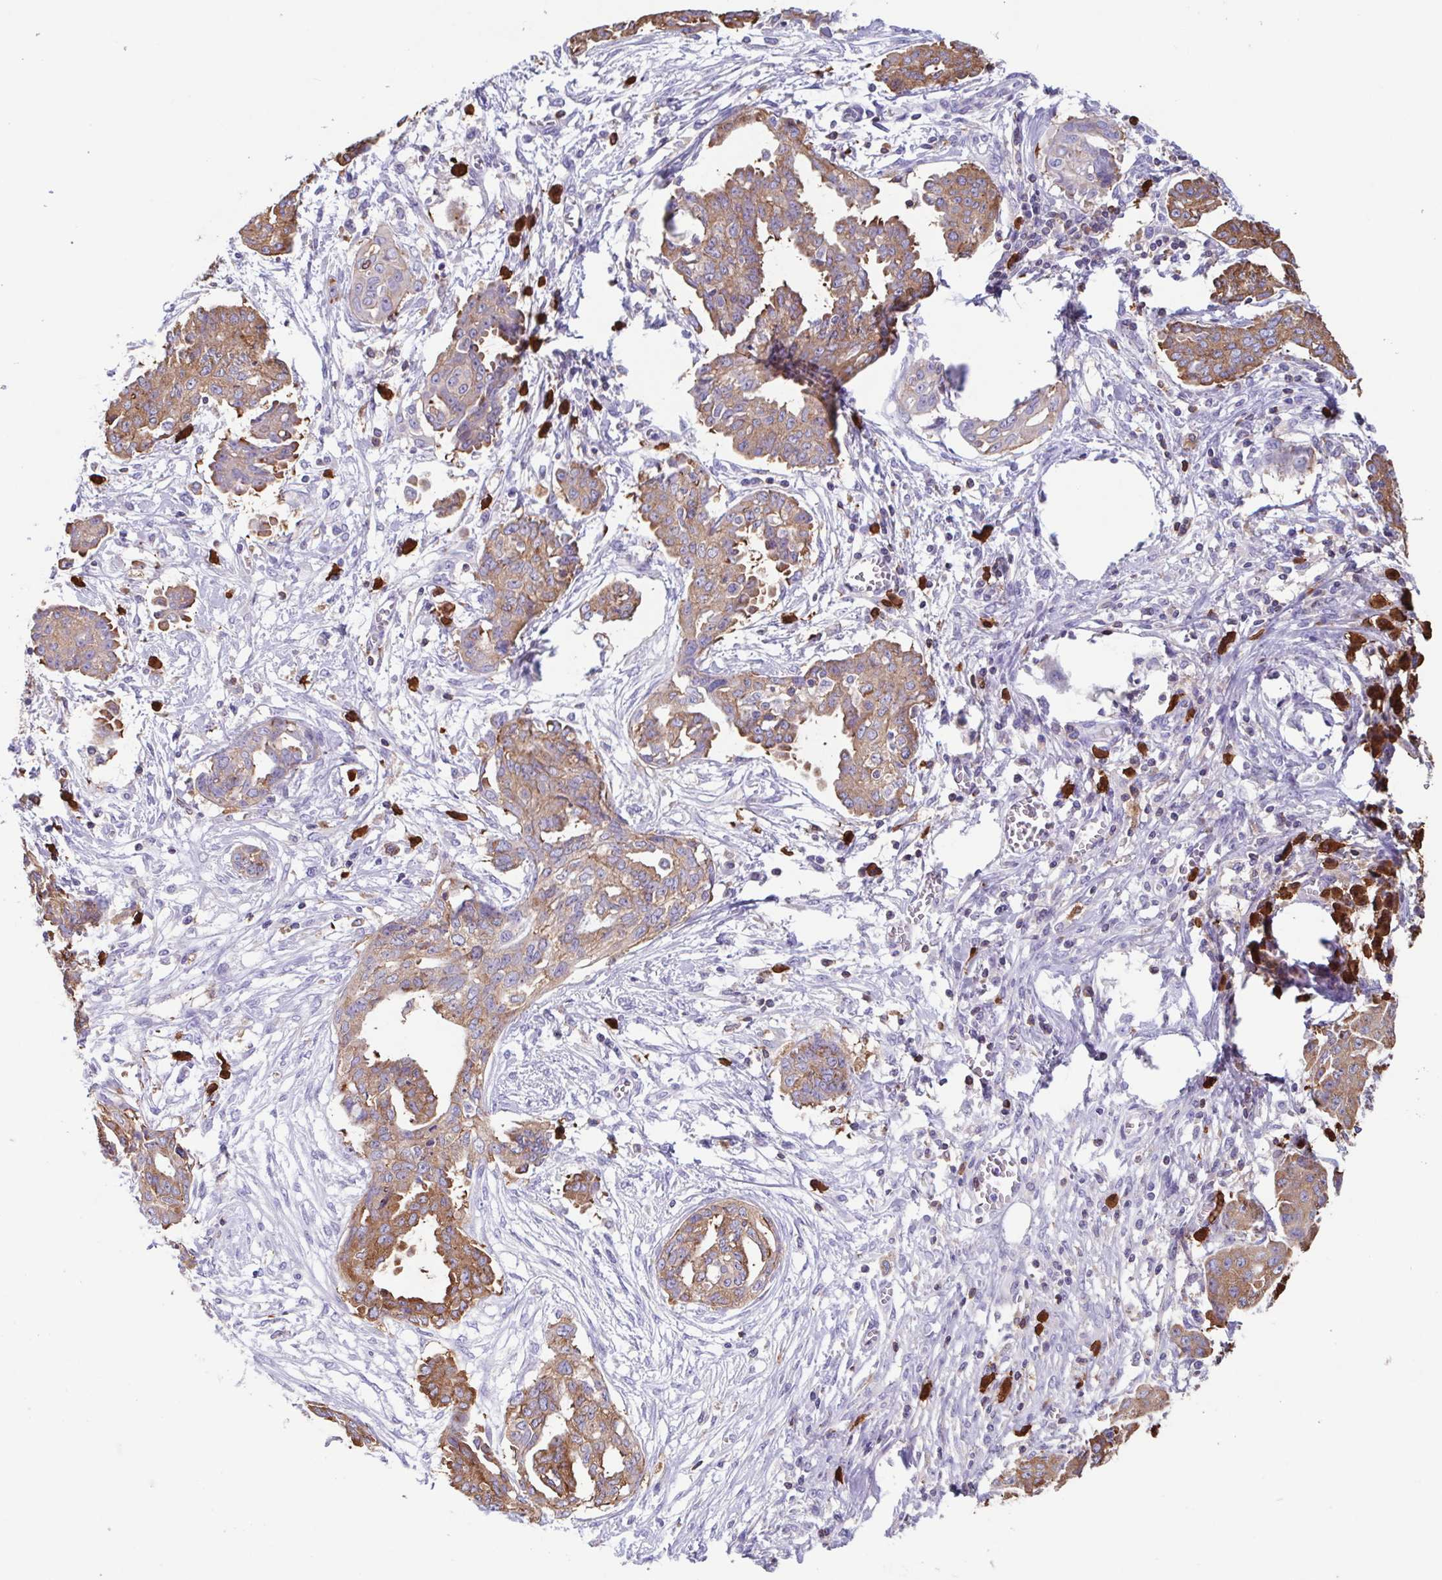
{"staining": {"intensity": "moderate", "quantity": ">75%", "location": "cytoplasmic/membranous"}, "tissue": "ovarian cancer", "cell_type": "Tumor cells", "image_type": "cancer", "snomed": [{"axis": "morphology", "description": "Cystadenocarcinoma, serous, NOS"}, {"axis": "topography", "description": "Ovary"}], "caption": "Immunohistochemistry (DAB (3,3'-diaminobenzidine)) staining of human ovarian serous cystadenocarcinoma reveals moderate cytoplasmic/membranous protein staining in about >75% of tumor cells.", "gene": "TPD52", "patient": {"sex": "female", "age": 71}}